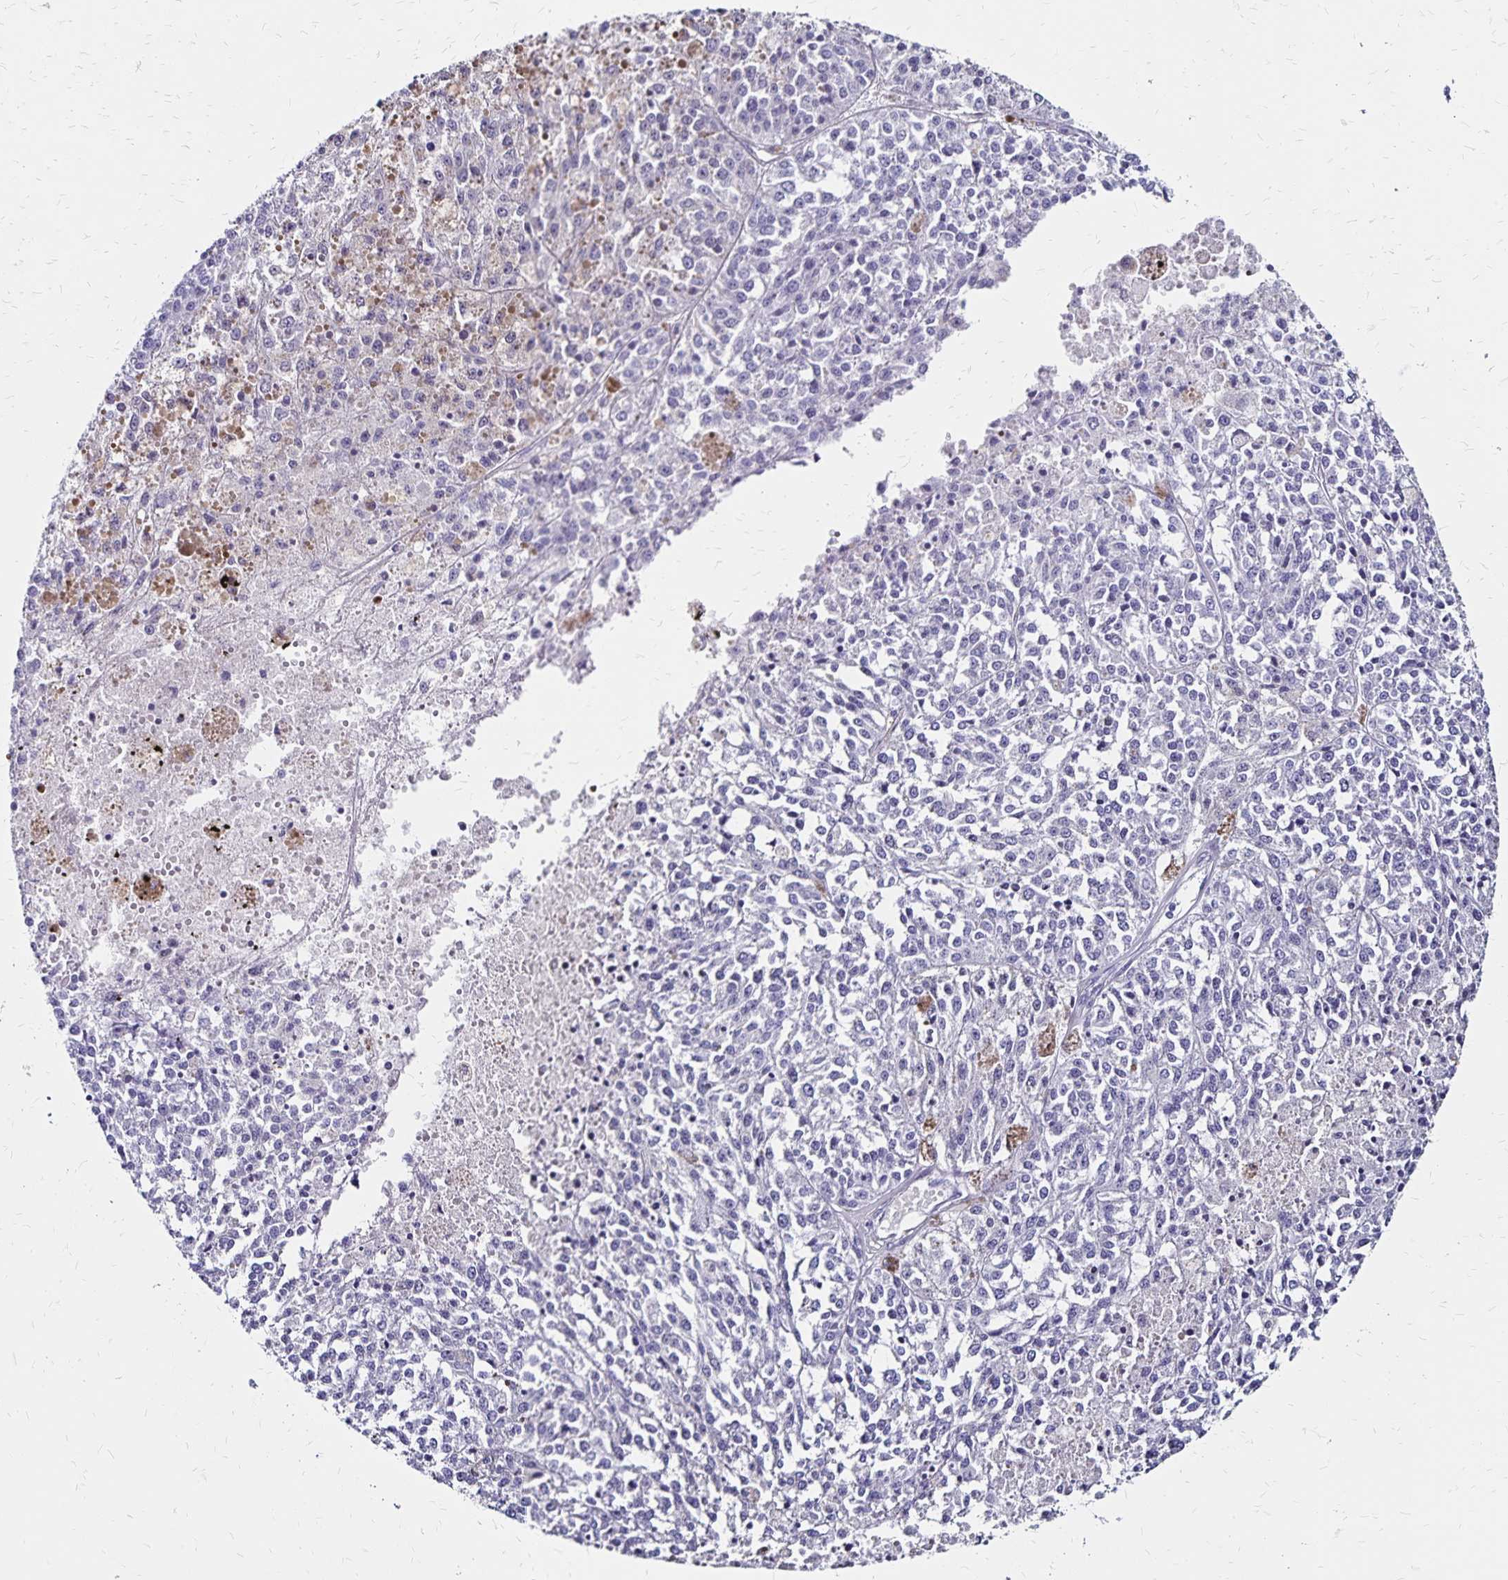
{"staining": {"intensity": "negative", "quantity": "none", "location": "none"}, "tissue": "melanoma", "cell_type": "Tumor cells", "image_type": "cancer", "snomed": [{"axis": "morphology", "description": "Malignant melanoma, Metastatic site"}, {"axis": "topography", "description": "Lymph node"}], "caption": "High power microscopy photomicrograph of an immunohistochemistry (IHC) micrograph of malignant melanoma (metastatic site), revealing no significant expression in tumor cells.", "gene": "IKZF1", "patient": {"sex": "female", "age": 64}}